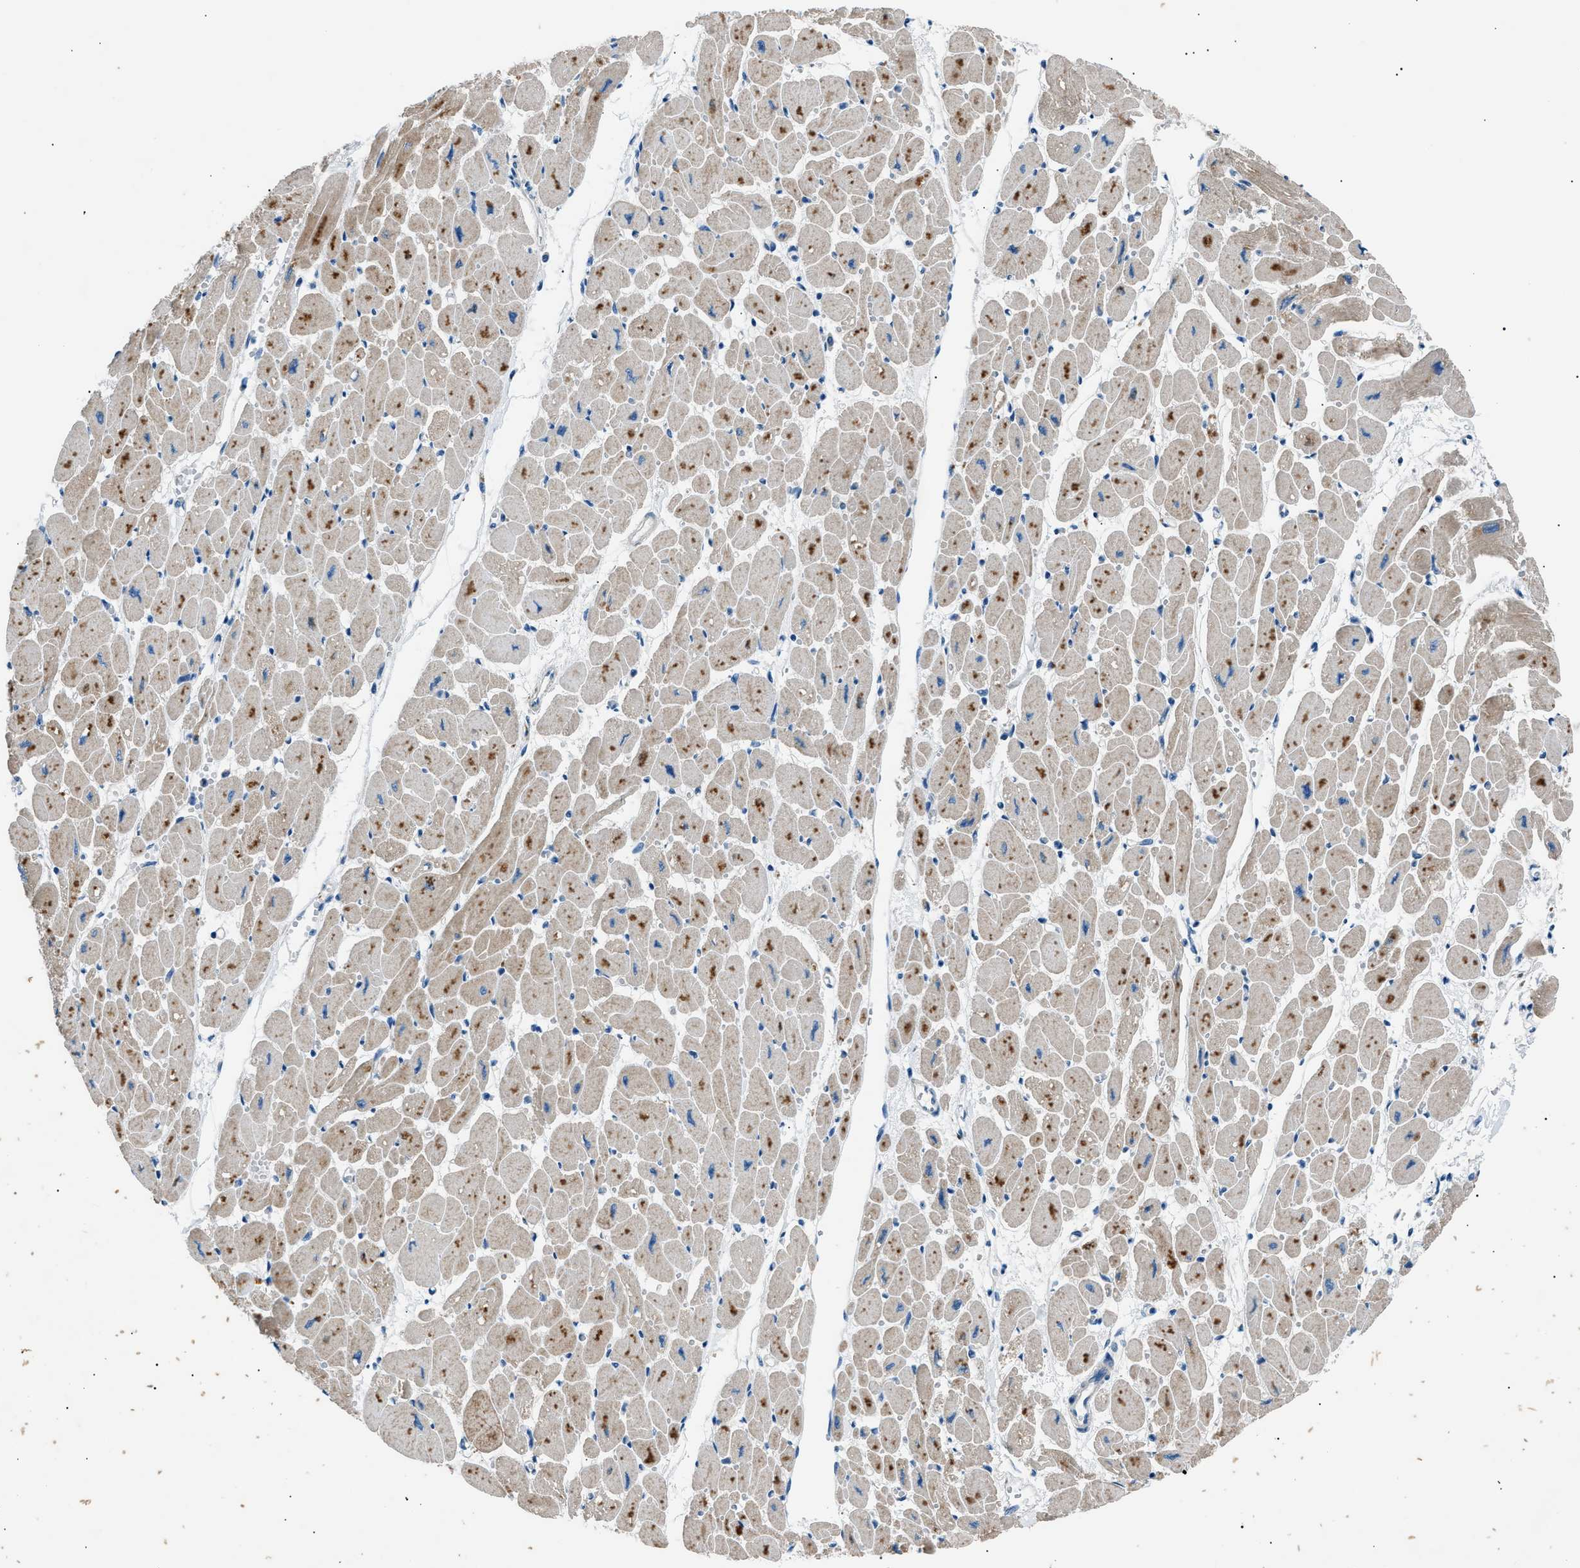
{"staining": {"intensity": "moderate", "quantity": "25%-75%", "location": "cytoplasmic/membranous"}, "tissue": "heart muscle", "cell_type": "Cardiomyocytes", "image_type": "normal", "snomed": [{"axis": "morphology", "description": "Normal tissue, NOS"}, {"axis": "topography", "description": "Heart"}], "caption": "A high-resolution image shows immunohistochemistry staining of benign heart muscle, which exhibits moderate cytoplasmic/membranous expression in approximately 25%-75% of cardiomyocytes.", "gene": "LRRC37B", "patient": {"sex": "female", "age": 54}}